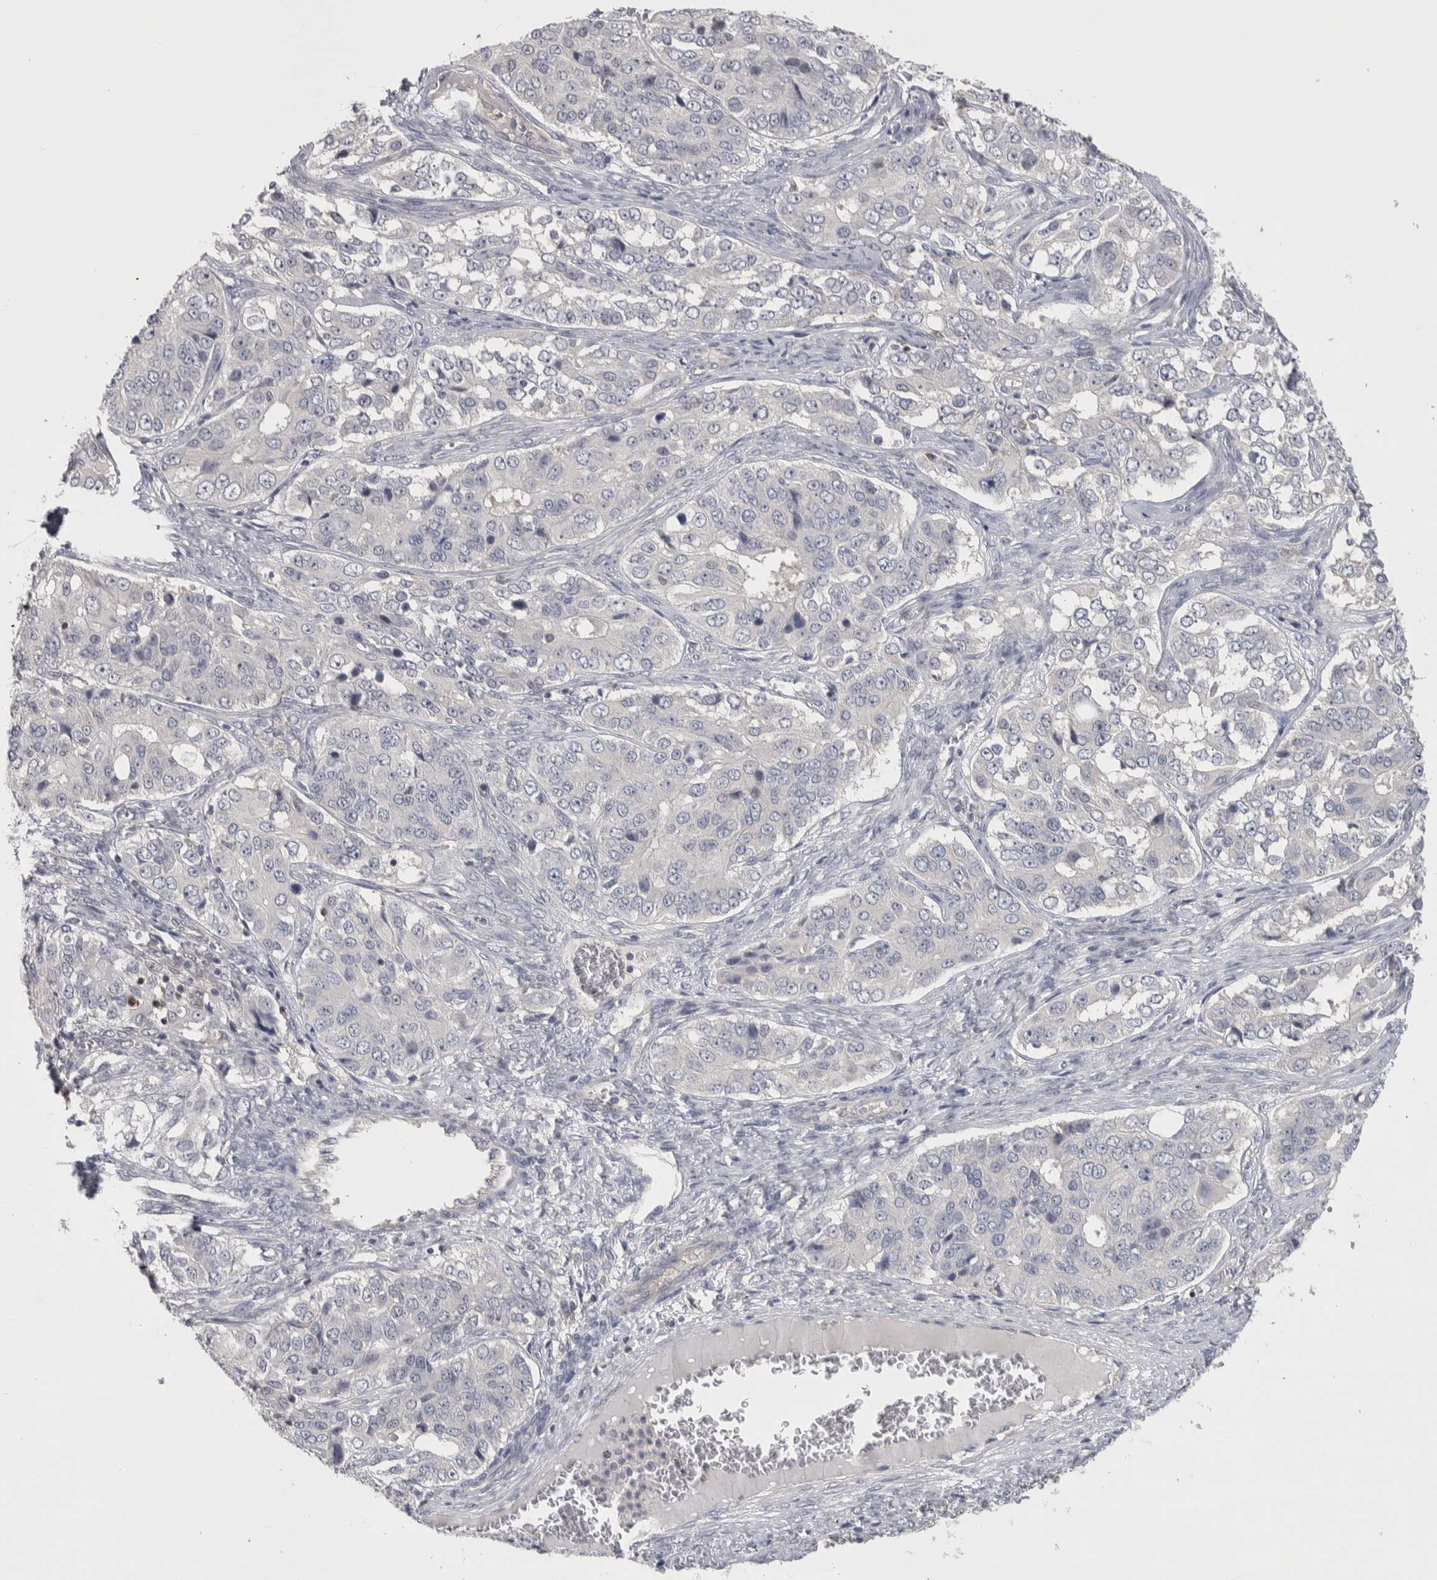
{"staining": {"intensity": "negative", "quantity": "none", "location": "none"}, "tissue": "ovarian cancer", "cell_type": "Tumor cells", "image_type": "cancer", "snomed": [{"axis": "morphology", "description": "Carcinoma, endometroid"}, {"axis": "topography", "description": "Ovary"}], "caption": "This is a photomicrograph of IHC staining of ovarian endometroid carcinoma, which shows no positivity in tumor cells.", "gene": "NFKB2", "patient": {"sex": "female", "age": 51}}